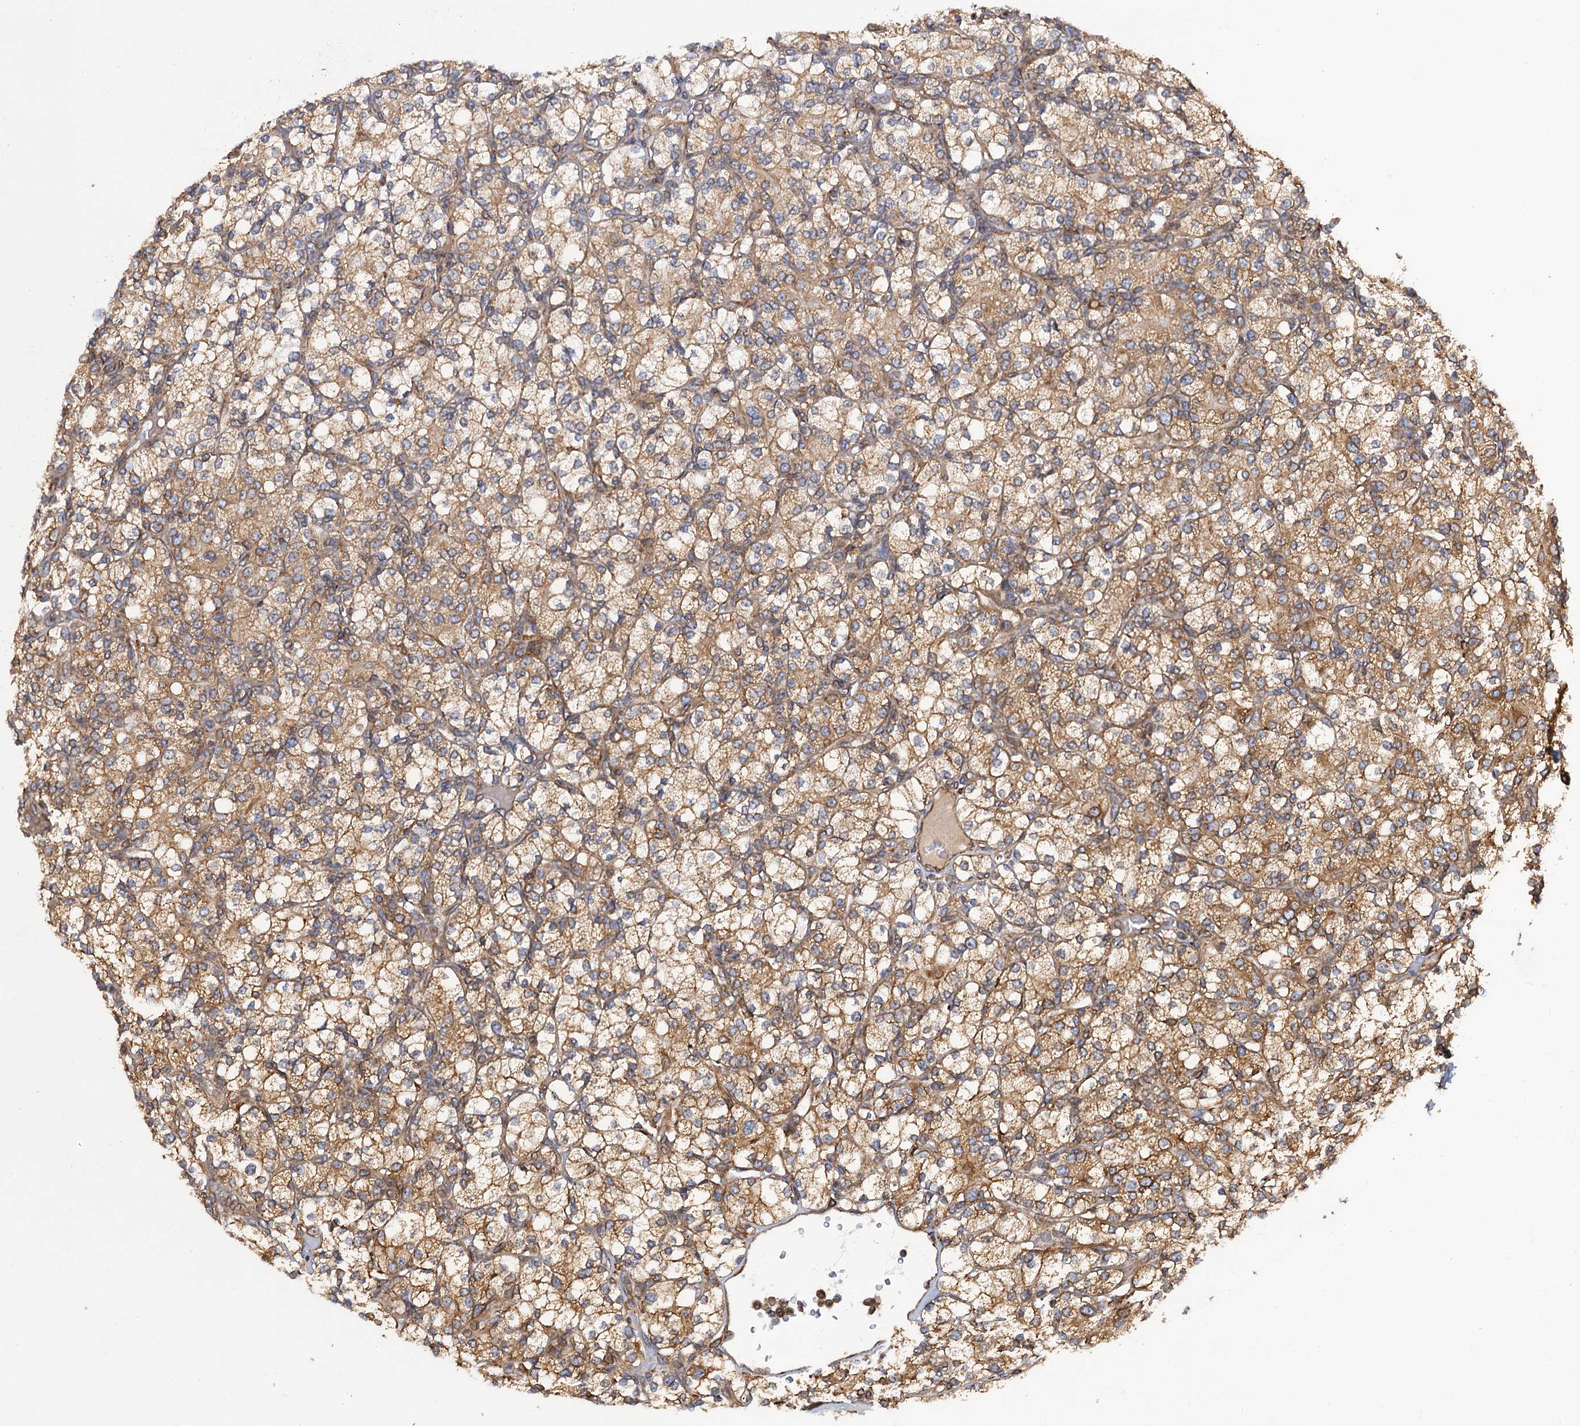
{"staining": {"intensity": "moderate", "quantity": ">75%", "location": "cytoplasmic/membranous"}, "tissue": "renal cancer", "cell_type": "Tumor cells", "image_type": "cancer", "snomed": [{"axis": "morphology", "description": "Adenocarcinoma, NOS"}, {"axis": "topography", "description": "Kidney"}], "caption": "Brown immunohistochemical staining in renal cancer (adenocarcinoma) exhibits moderate cytoplasmic/membranous expression in about >75% of tumor cells.", "gene": "ARMC5", "patient": {"sex": "male", "age": 77}}